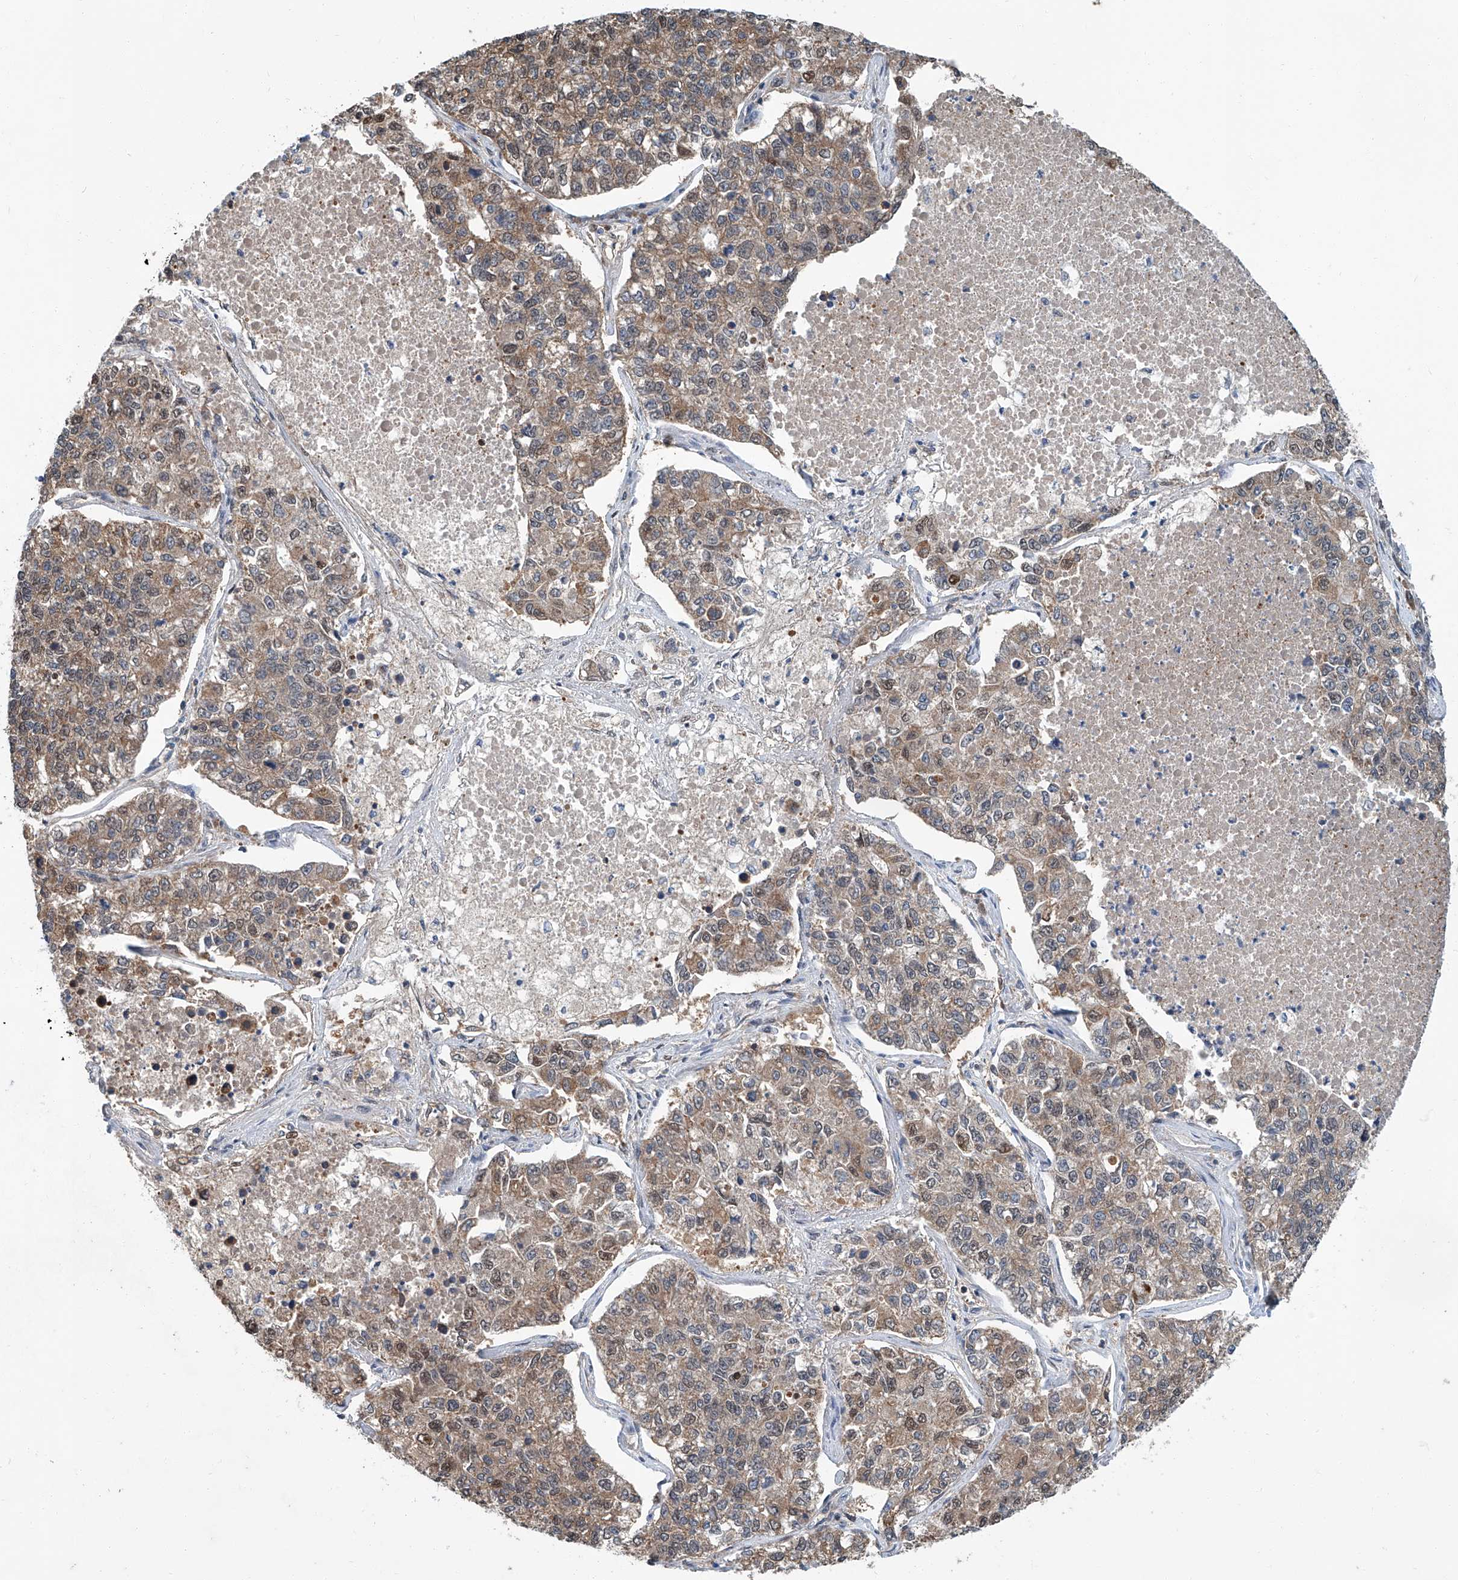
{"staining": {"intensity": "moderate", "quantity": ">75%", "location": "cytoplasmic/membranous,nuclear"}, "tissue": "lung cancer", "cell_type": "Tumor cells", "image_type": "cancer", "snomed": [{"axis": "morphology", "description": "Adenocarcinoma, NOS"}, {"axis": "topography", "description": "Lung"}], "caption": "Immunohistochemical staining of human lung cancer reveals moderate cytoplasmic/membranous and nuclear protein expression in about >75% of tumor cells. The protein is shown in brown color, while the nuclei are stained blue.", "gene": "CLK1", "patient": {"sex": "male", "age": 49}}